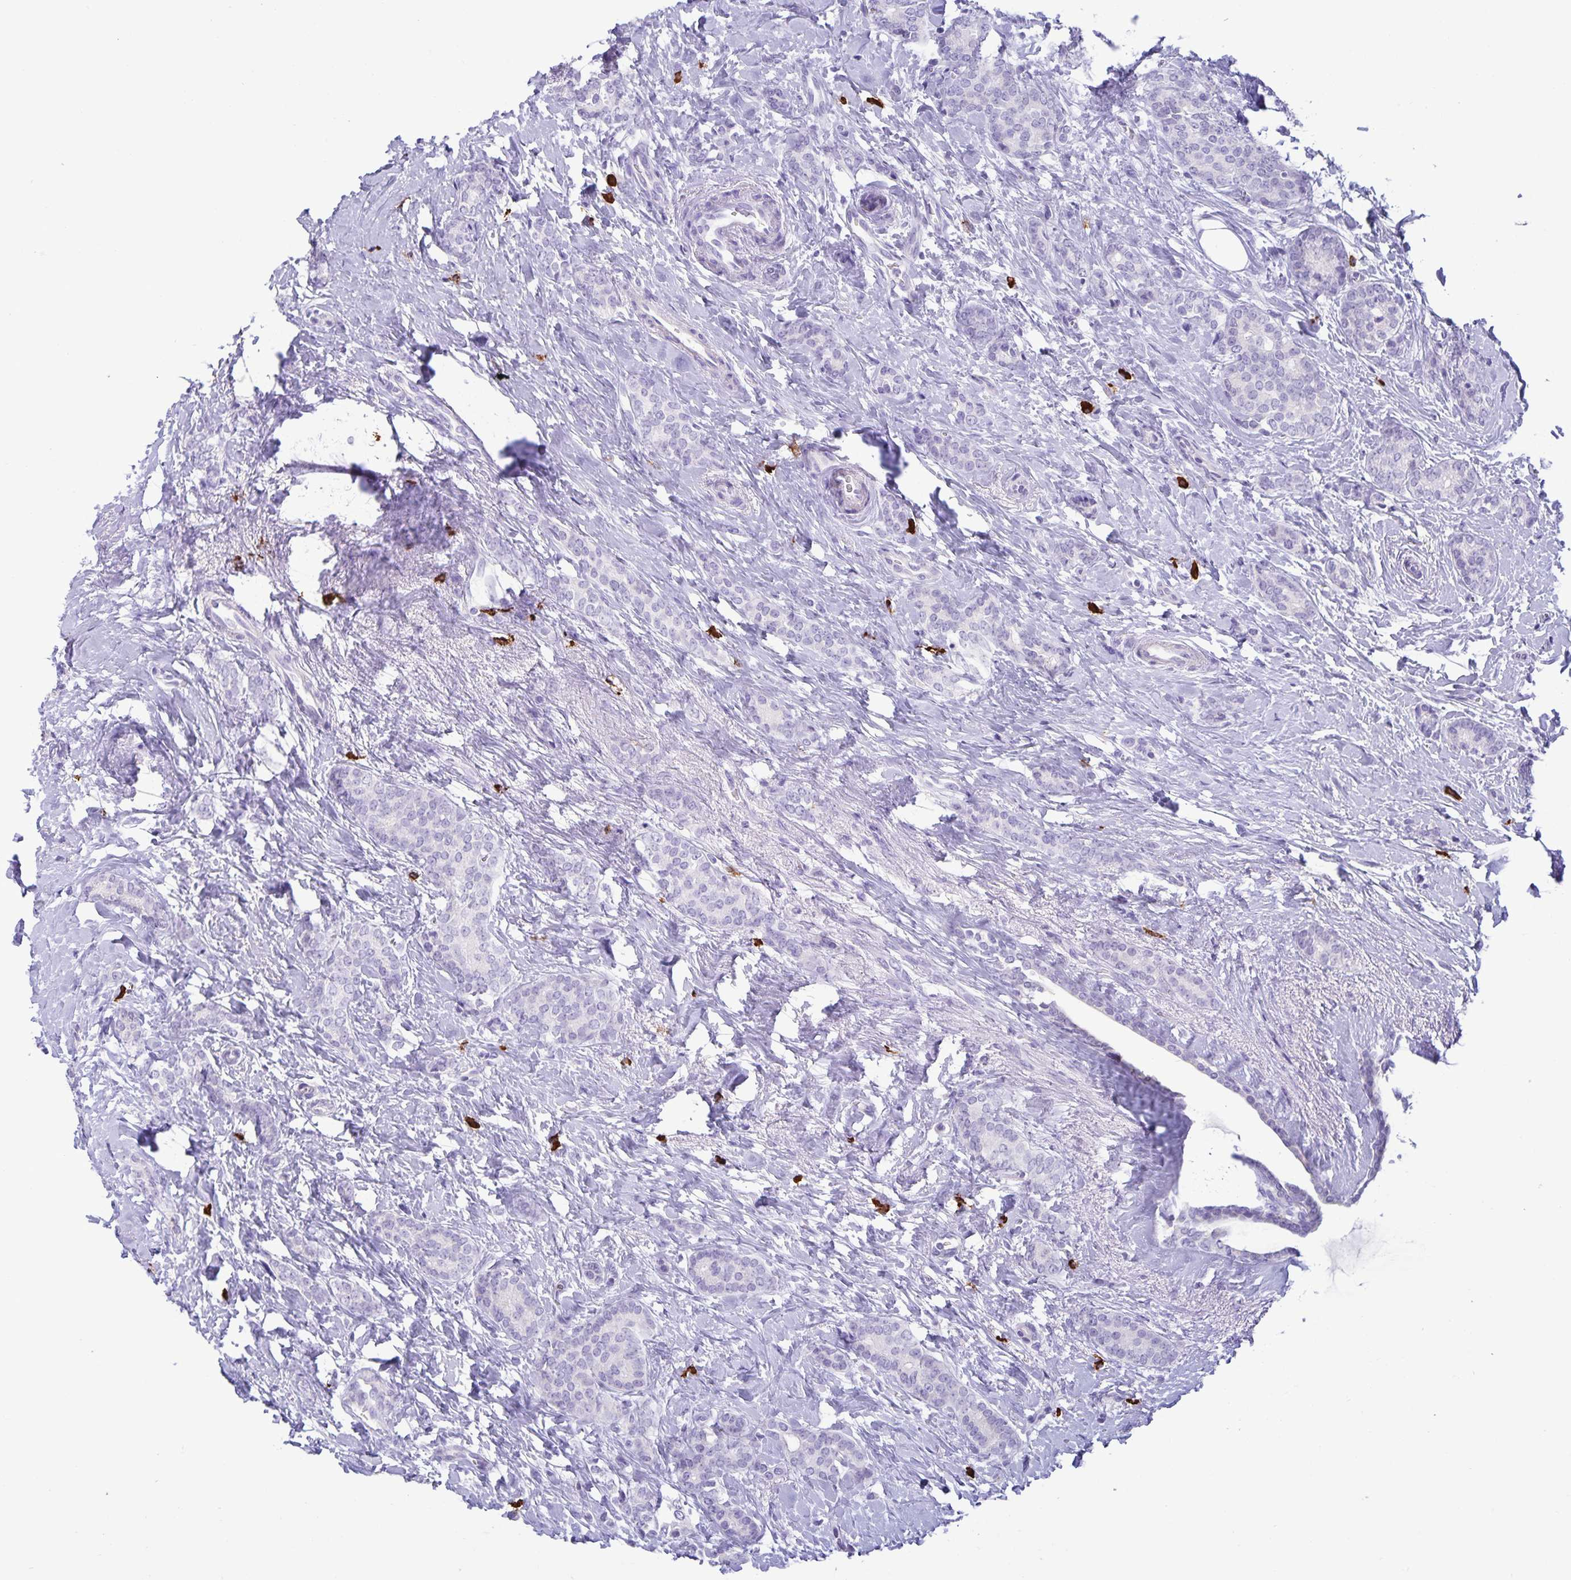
{"staining": {"intensity": "negative", "quantity": "none", "location": "none"}, "tissue": "breast cancer", "cell_type": "Tumor cells", "image_type": "cancer", "snomed": [{"axis": "morphology", "description": "Normal tissue, NOS"}, {"axis": "morphology", "description": "Duct carcinoma"}, {"axis": "topography", "description": "Breast"}], "caption": "This photomicrograph is of breast cancer stained with immunohistochemistry to label a protein in brown with the nuclei are counter-stained blue. There is no staining in tumor cells.", "gene": "IBTK", "patient": {"sex": "female", "age": 77}}